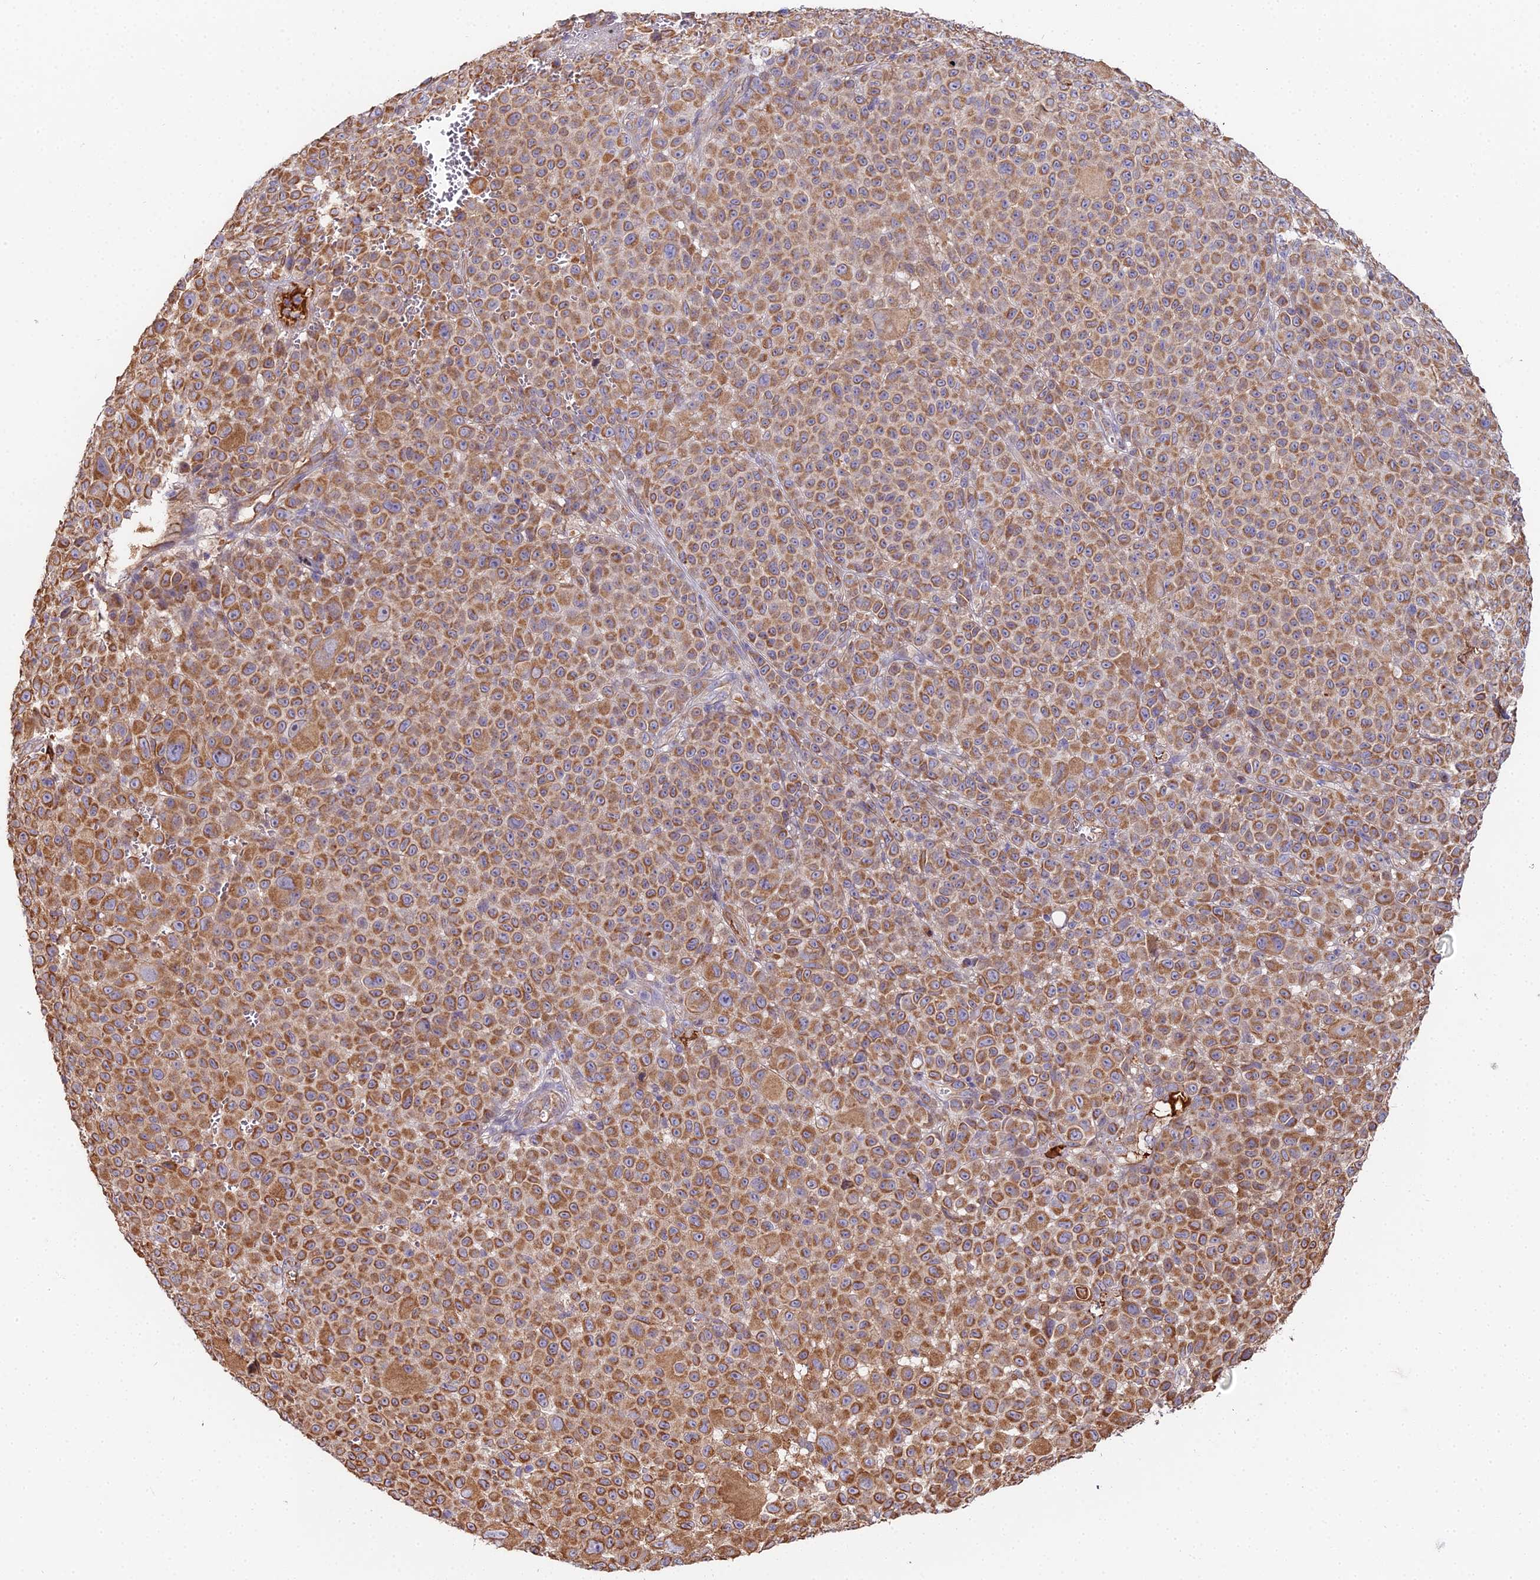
{"staining": {"intensity": "moderate", "quantity": ">75%", "location": "cytoplasmic/membranous"}, "tissue": "melanoma", "cell_type": "Tumor cells", "image_type": "cancer", "snomed": [{"axis": "morphology", "description": "Malignant melanoma, NOS"}, {"axis": "topography", "description": "Skin"}], "caption": "The histopathology image displays staining of melanoma, revealing moderate cytoplasmic/membranous protein positivity (brown color) within tumor cells. (IHC, brightfield microscopy, high magnification).", "gene": "BEX4", "patient": {"sex": "female", "age": 94}}